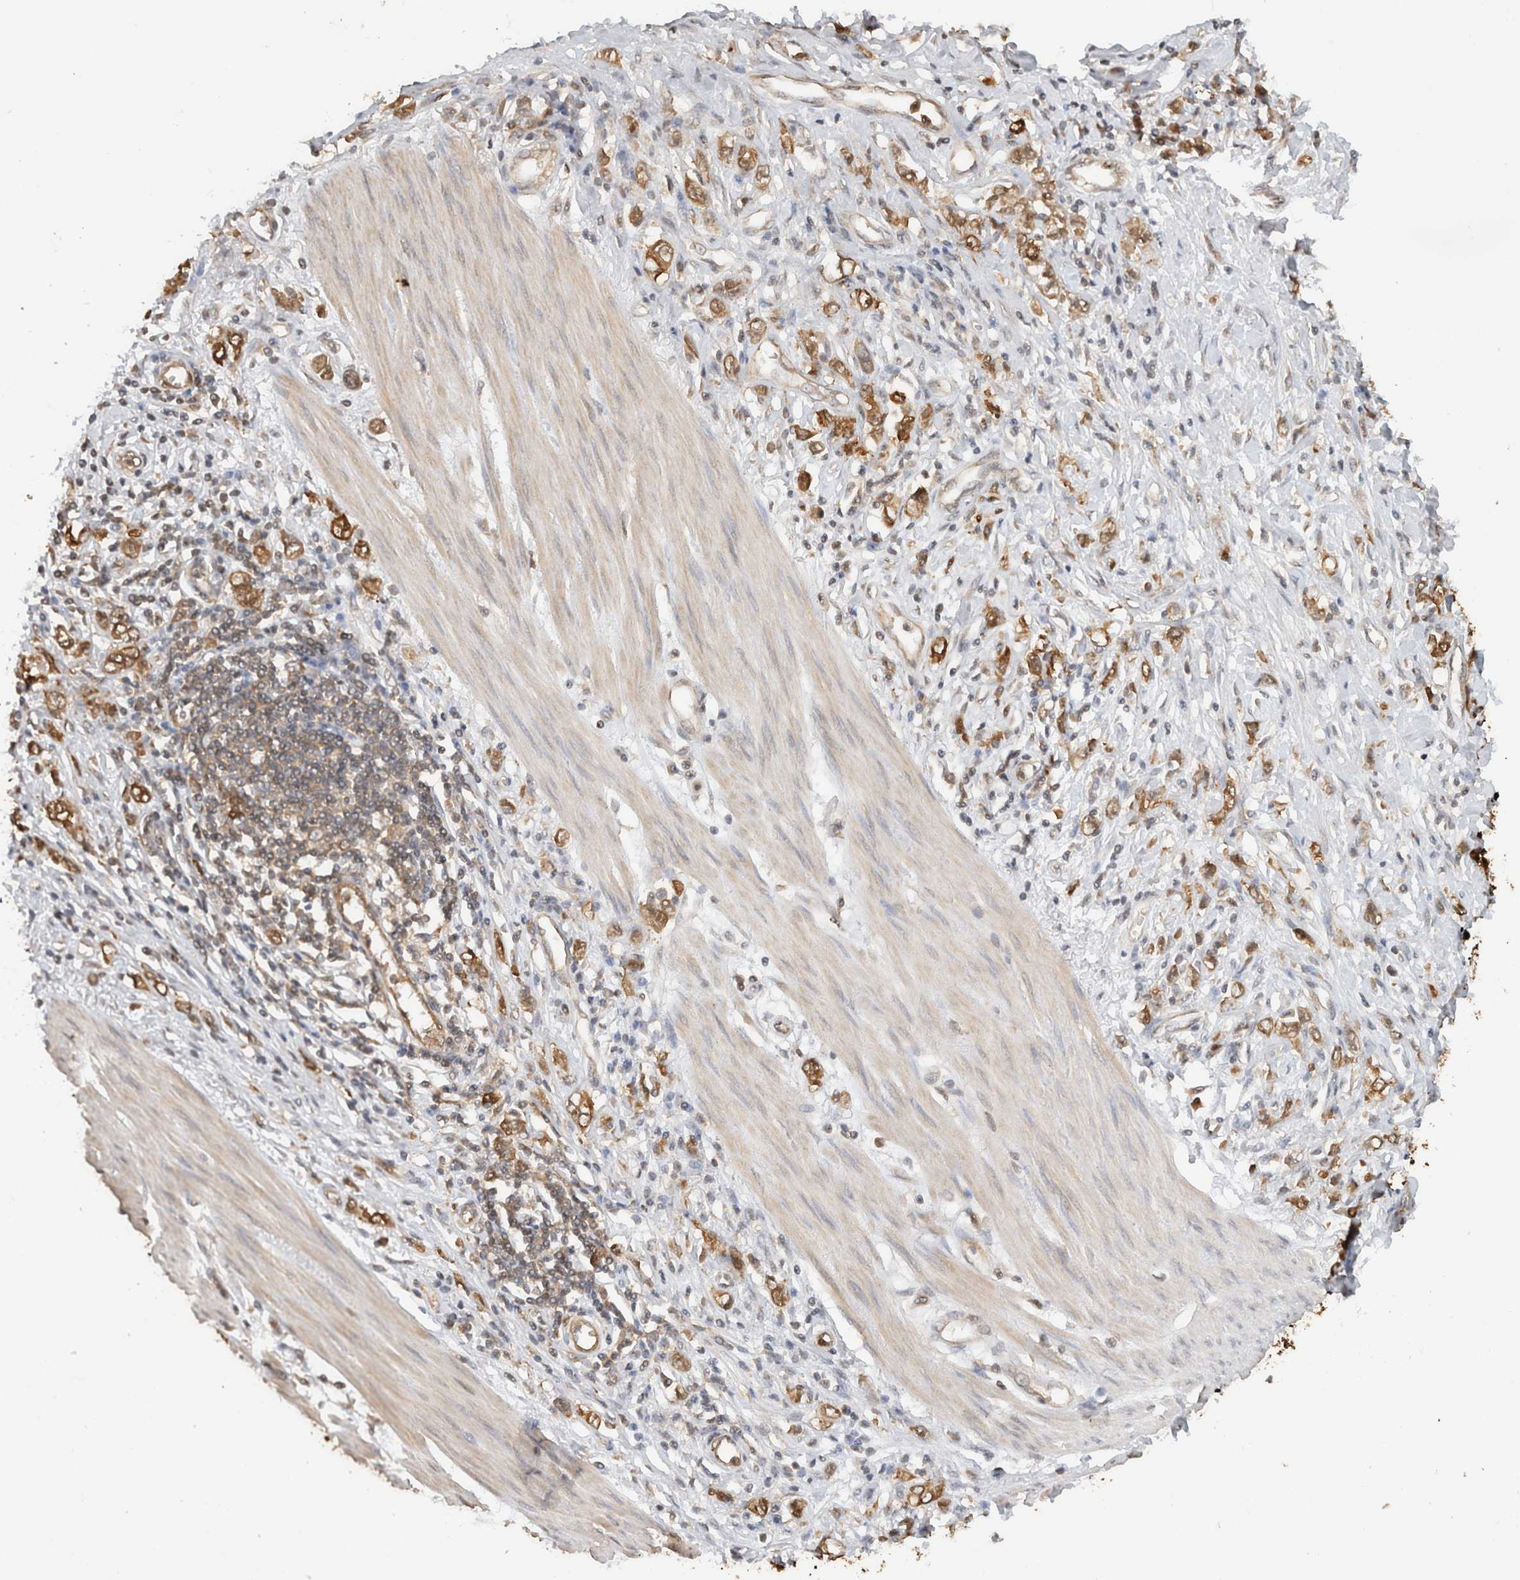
{"staining": {"intensity": "moderate", "quantity": ">75%", "location": "cytoplasmic/membranous"}, "tissue": "stomach cancer", "cell_type": "Tumor cells", "image_type": "cancer", "snomed": [{"axis": "morphology", "description": "Adenocarcinoma, NOS"}, {"axis": "topography", "description": "Stomach"}], "caption": "Immunohistochemical staining of adenocarcinoma (stomach) shows medium levels of moderate cytoplasmic/membranous positivity in approximately >75% of tumor cells. Nuclei are stained in blue.", "gene": "CA13", "patient": {"sex": "female", "age": 76}}